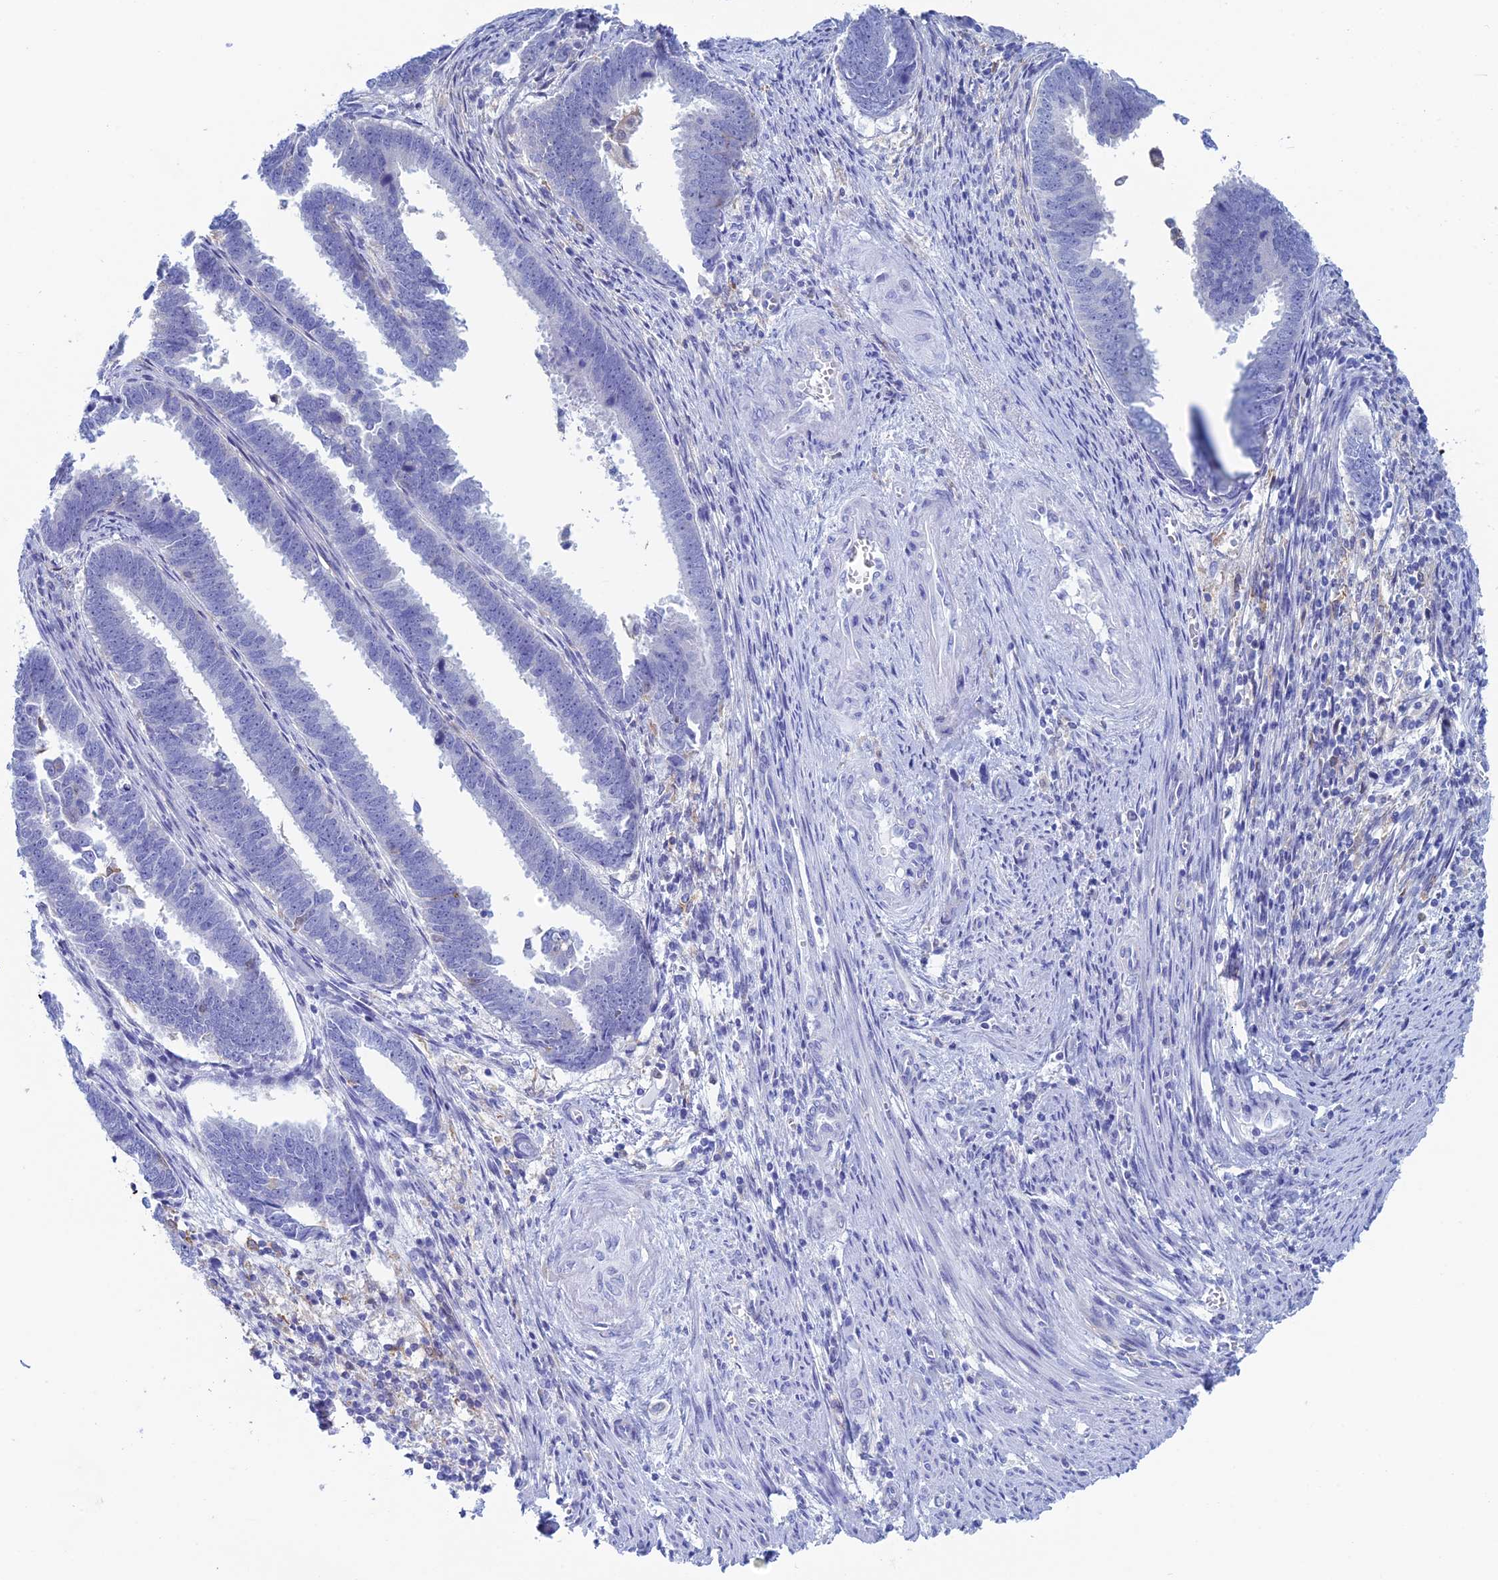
{"staining": {"intensity": "negative", "quantity": "none", "location": "none"}, "tissue": "endometrial cancer", "cell_type": "Tumor cells", "image_type": "cancer", "snomed": [{"axis": "morphology", "description": "Adenocarcinoma, NOS"}, {"axis": "topography", "description": "Endometrium"}], "caption": "This is an immunohistochemistry micrograph of human endometrial cancer (adenocarcinoma). There is no positivity in tumor cells.", "gene": "KCNK17", "patient": {"sex": "female", "age": 75}}